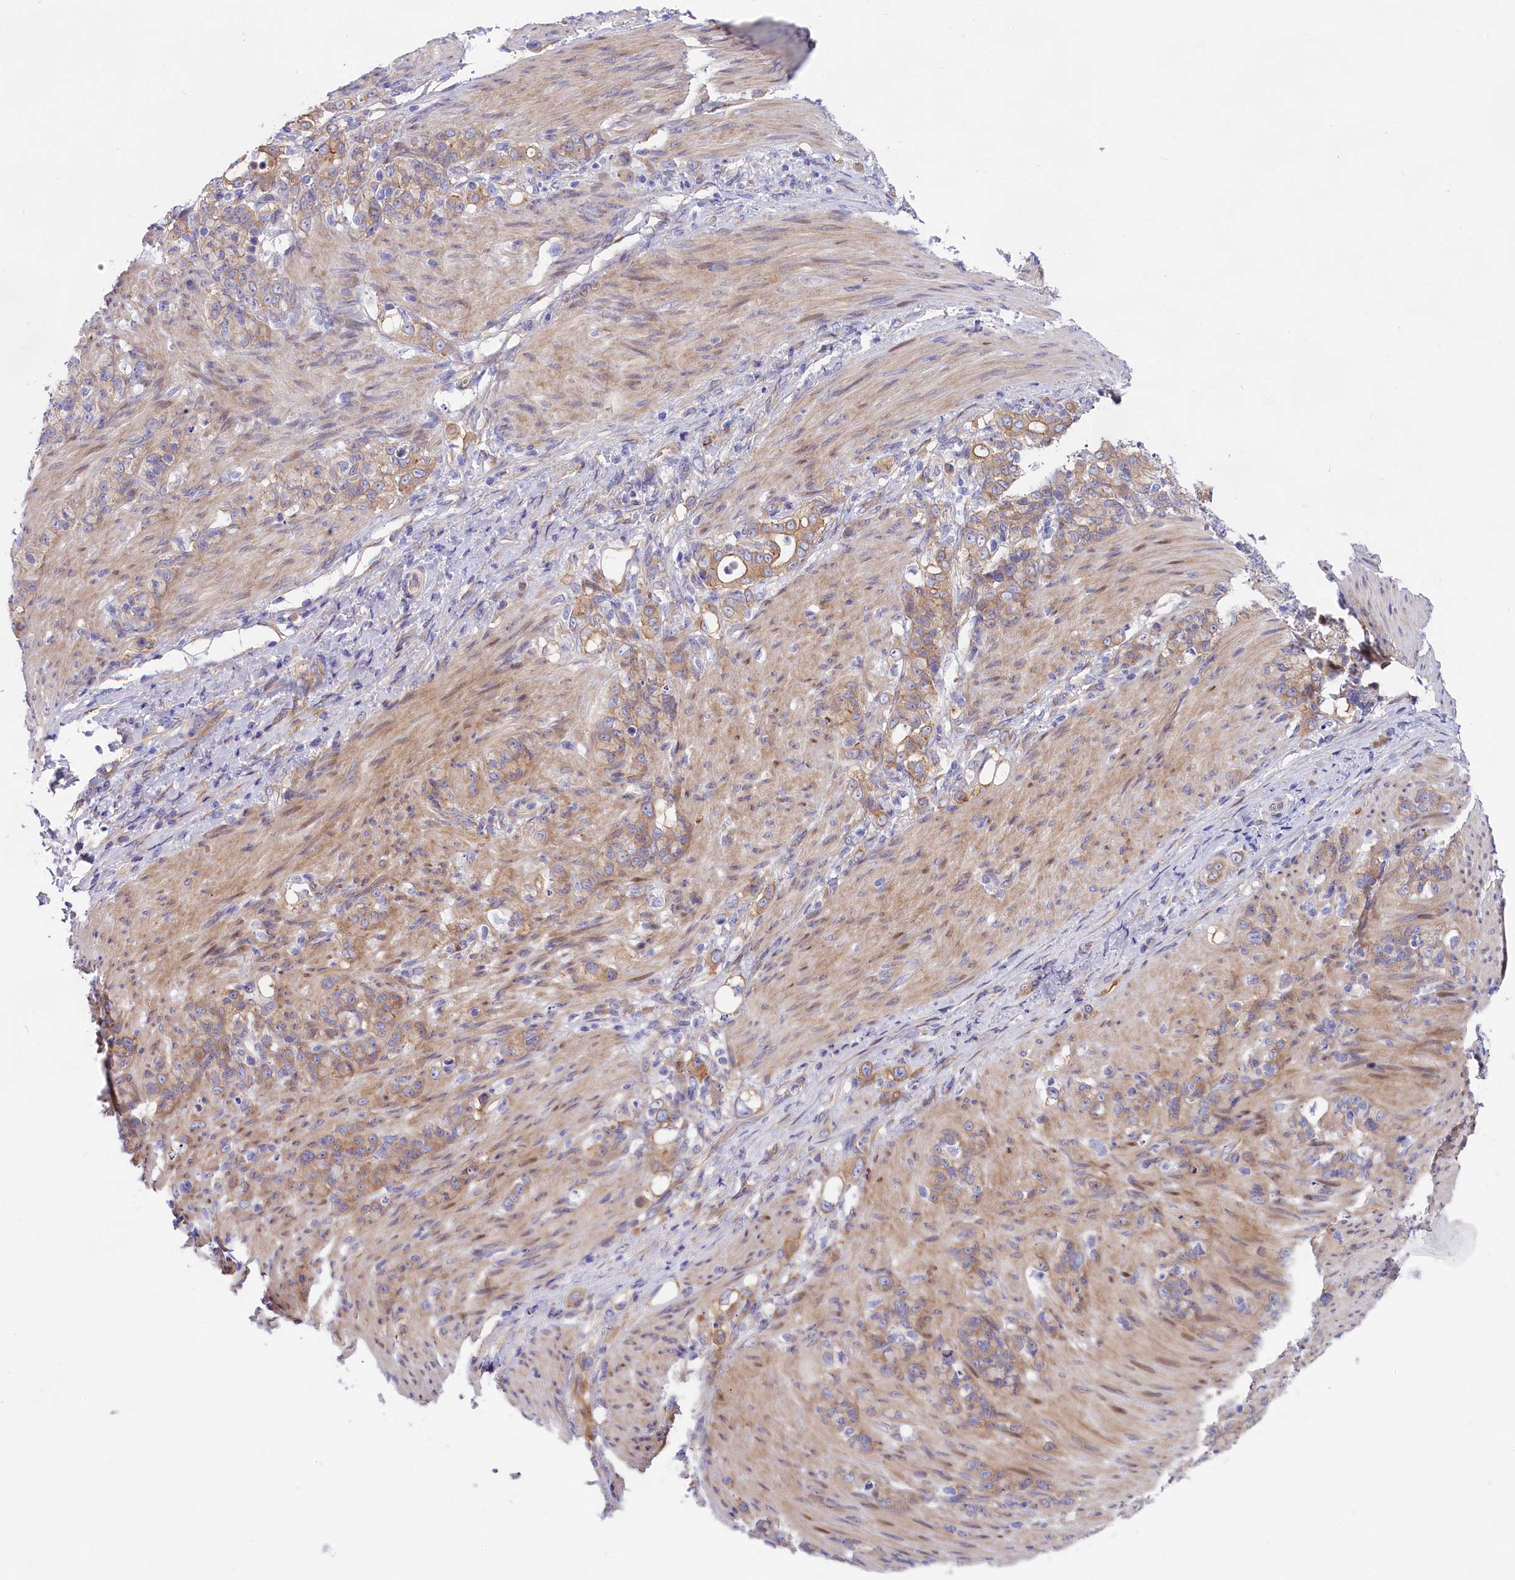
{"staining": {"intensity": "moderate", "quantity": "25%-75%", "location": "cytoplasmic/membranous"}, "tissue": "stomach cancer", "cell_type": "Tumor cells", "image_type": "cancer", "snomed": [{"axis": "morphology", "description": "Adenocarcinoma, NOS"}, {"axis": "topography", "description": "Stomach"}], "caption": "Stomach adenocarcinoma stained with a brown dye exhibits moderate cytoplasmic/membranous positive positivity in approximately 25%-75% of tumor cells.", "gene": "PPP1R13L", "patient": {"sex": "female", "age": 79}}